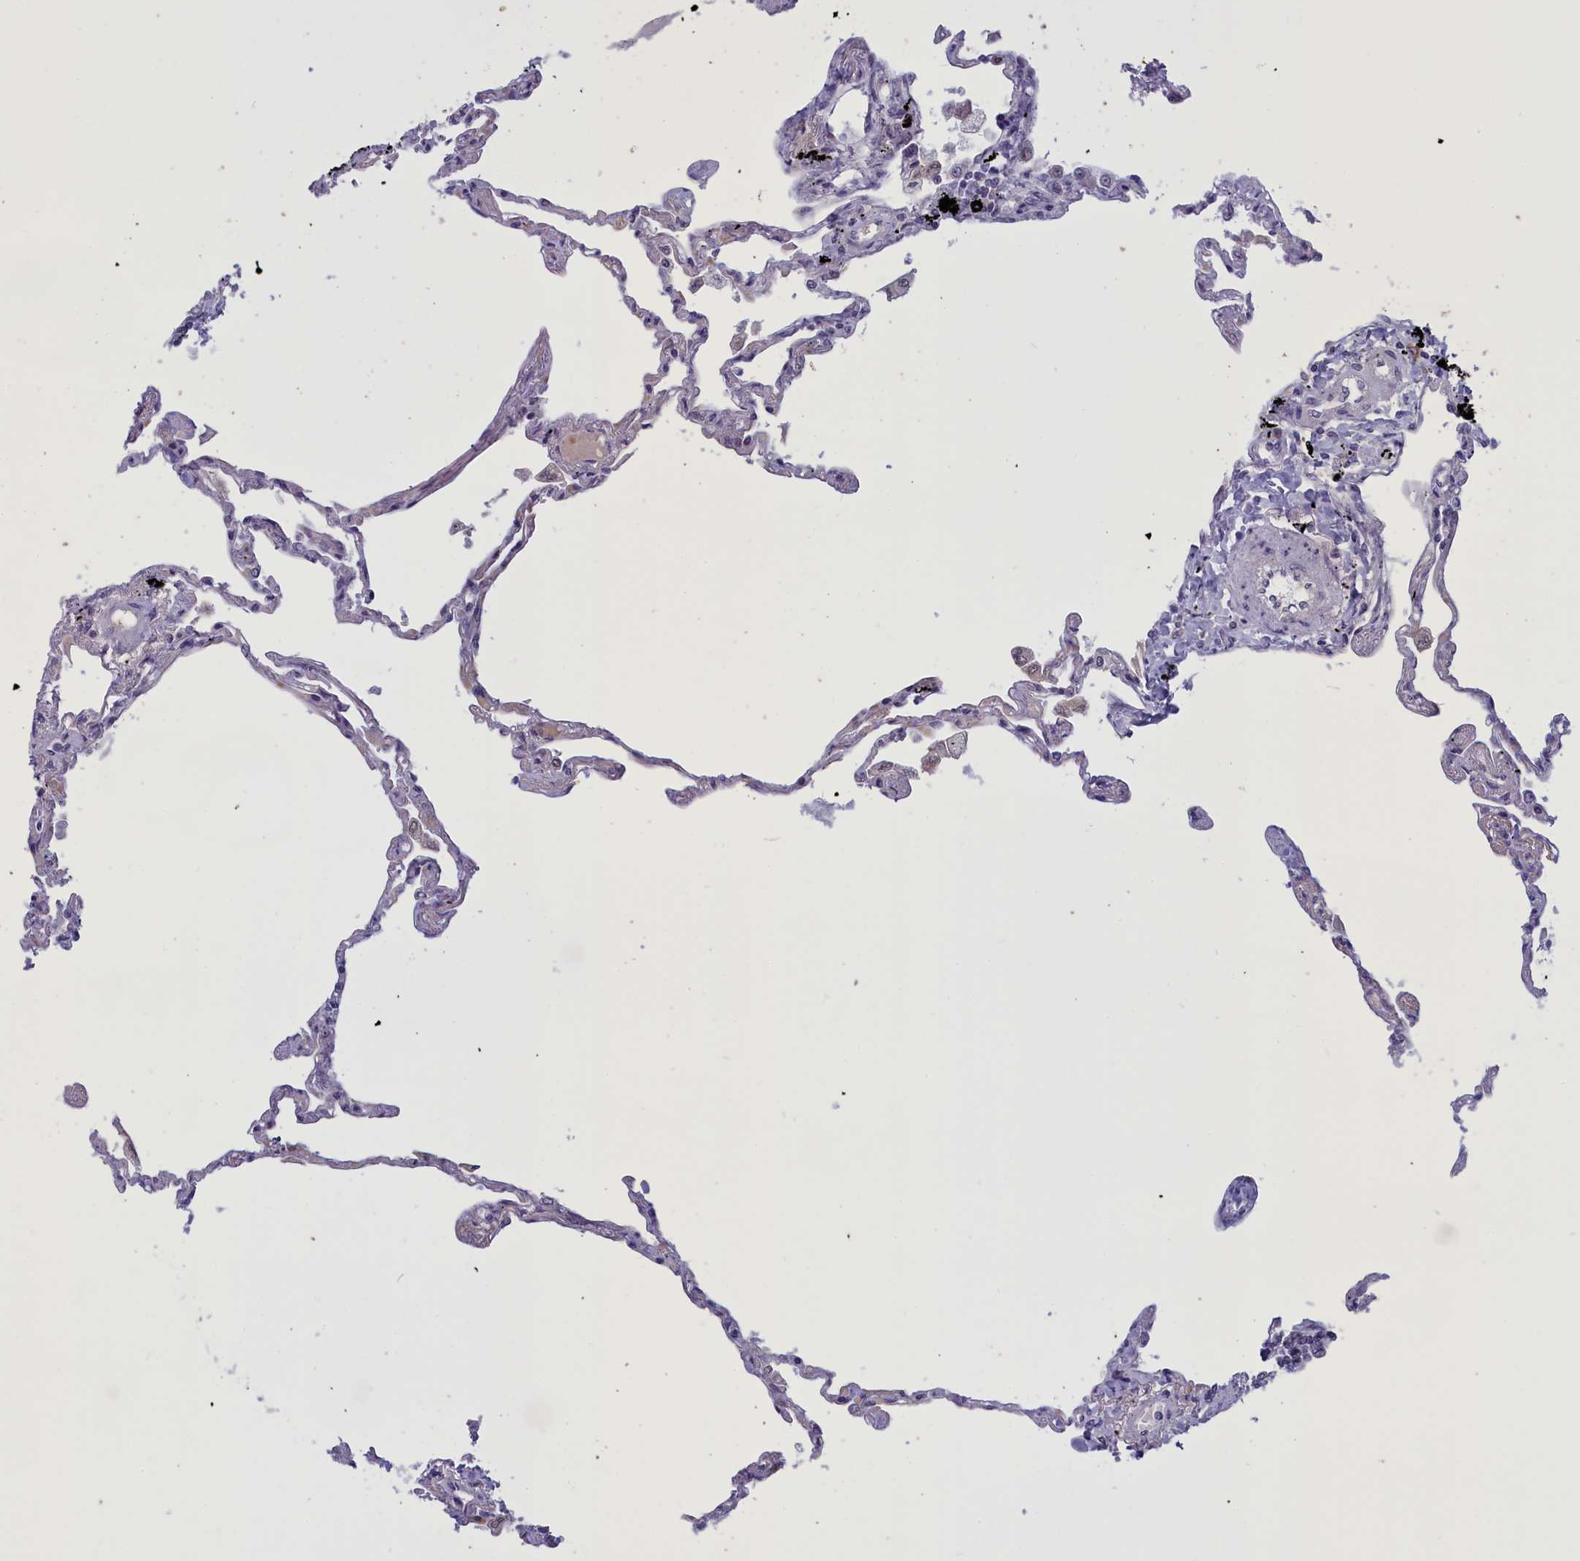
{"staining": {"intensity": "negative", "quantity": "none", "location": "none"}, "tissue": "lung", "cell_type": "Alveolar cells", "image_type": "normal", "snomed": [{"axis": "morphology", "description": "Normal tissue, NOS"}, {"axis": "topography", "description": "Lung"}], "caption": "An immunohistochemistry (IHC) image of benign lung is shown. There is no staining in alveolar cells of lung. Nuclei are stained in blue.", "gene": "ELOA2", "patient": {"sex": "female", "age": 67}}